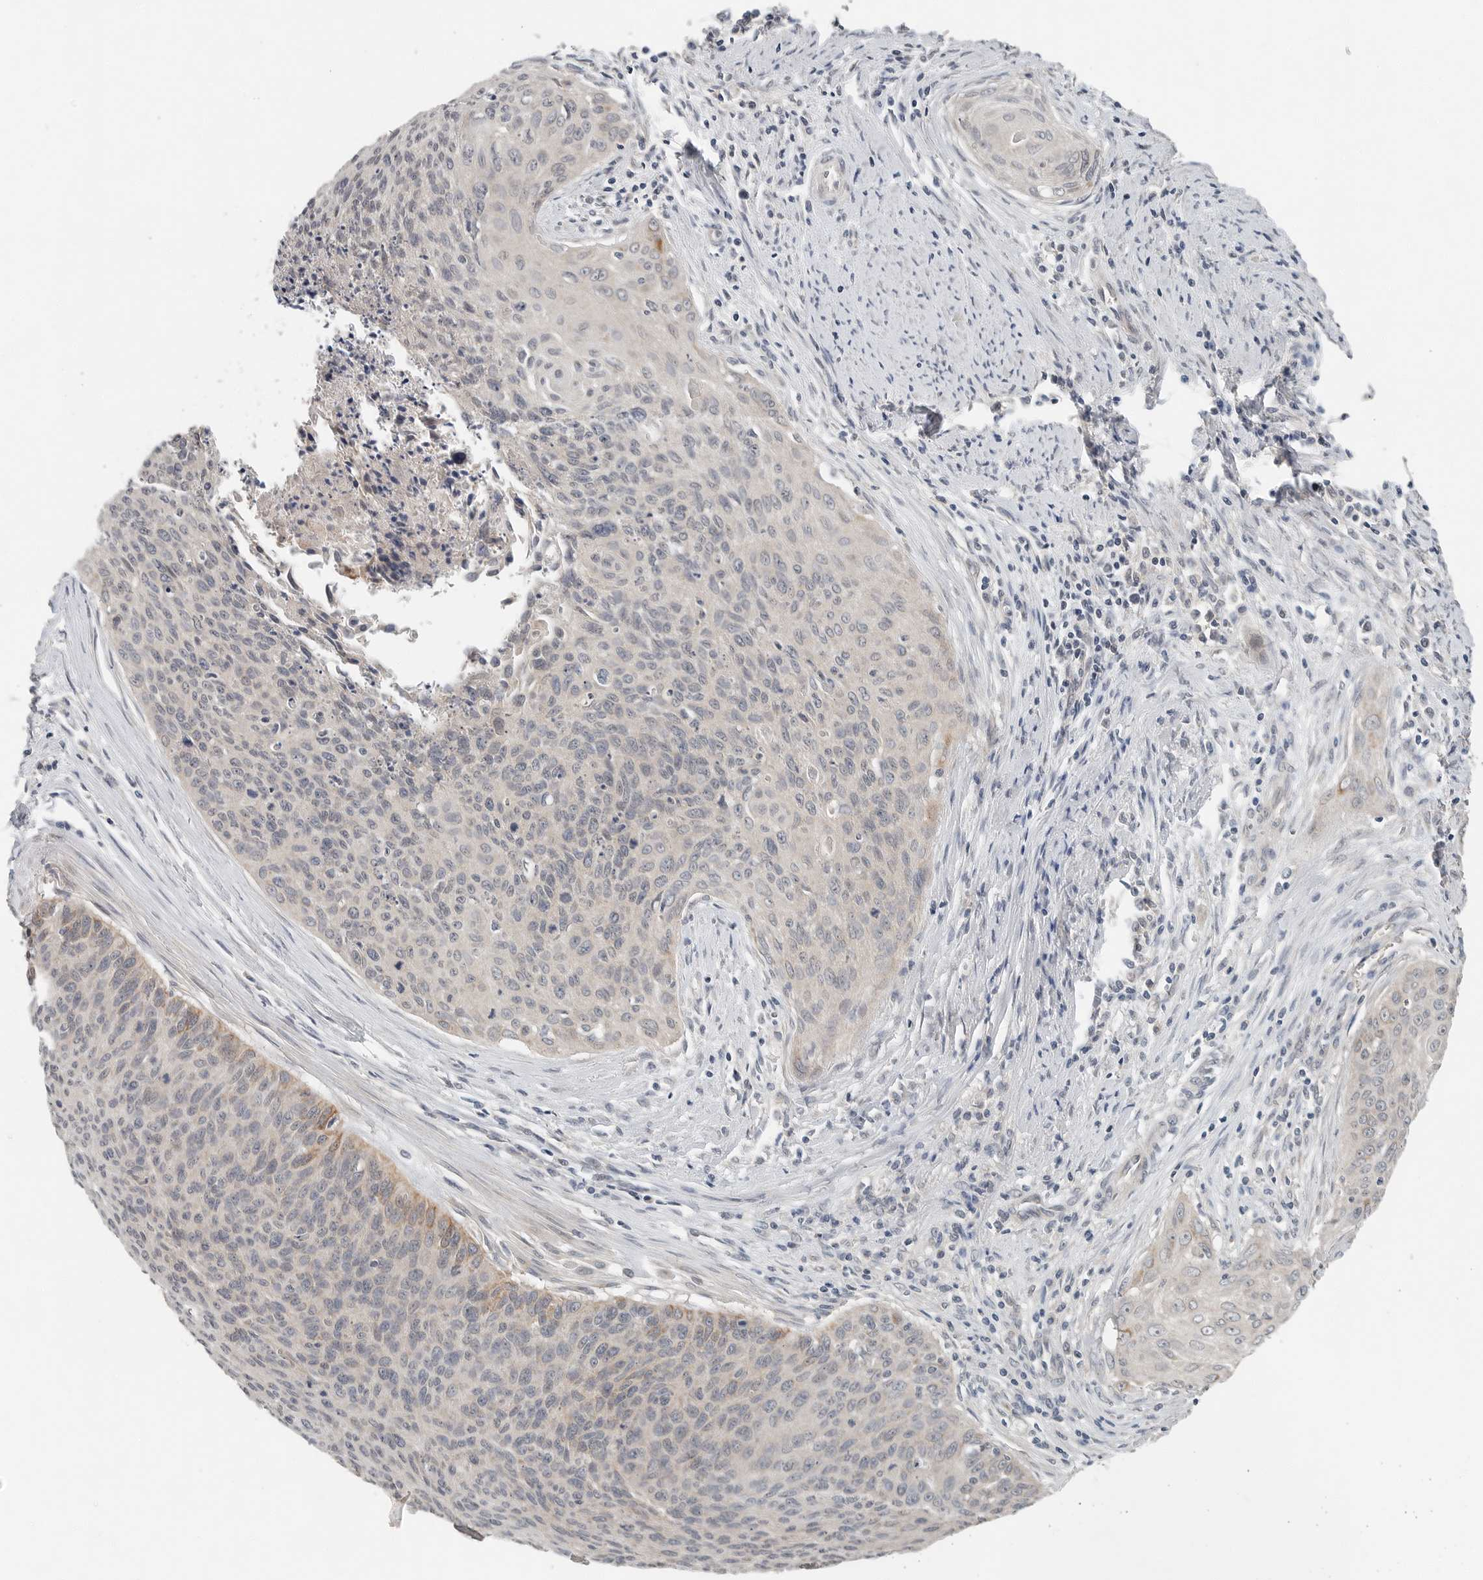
{"staining": {"intensity": "moderate", "quantity": "25%-75%", "location": "cytoplasmic/membranous"}, "tissue": "cervical cancer", "cell_type": "Tumor cells", "image_type": "cancer", "snomed": [{"axis": "morphology", "description": "Squamous cell carcinoma, NOS"}, {"axis": "topography", "description": "Cervix"}], "caption": "Protein expression analysis of cervical cancer (squamous cell carcinoma) exhibits moderate cytoplasmic/membranous positivity in about 25%-75% of tumor cells. Nuclei are stained in blue.", "gene": "FCRLB", "patient": {"sex": "female", "age": 55}}